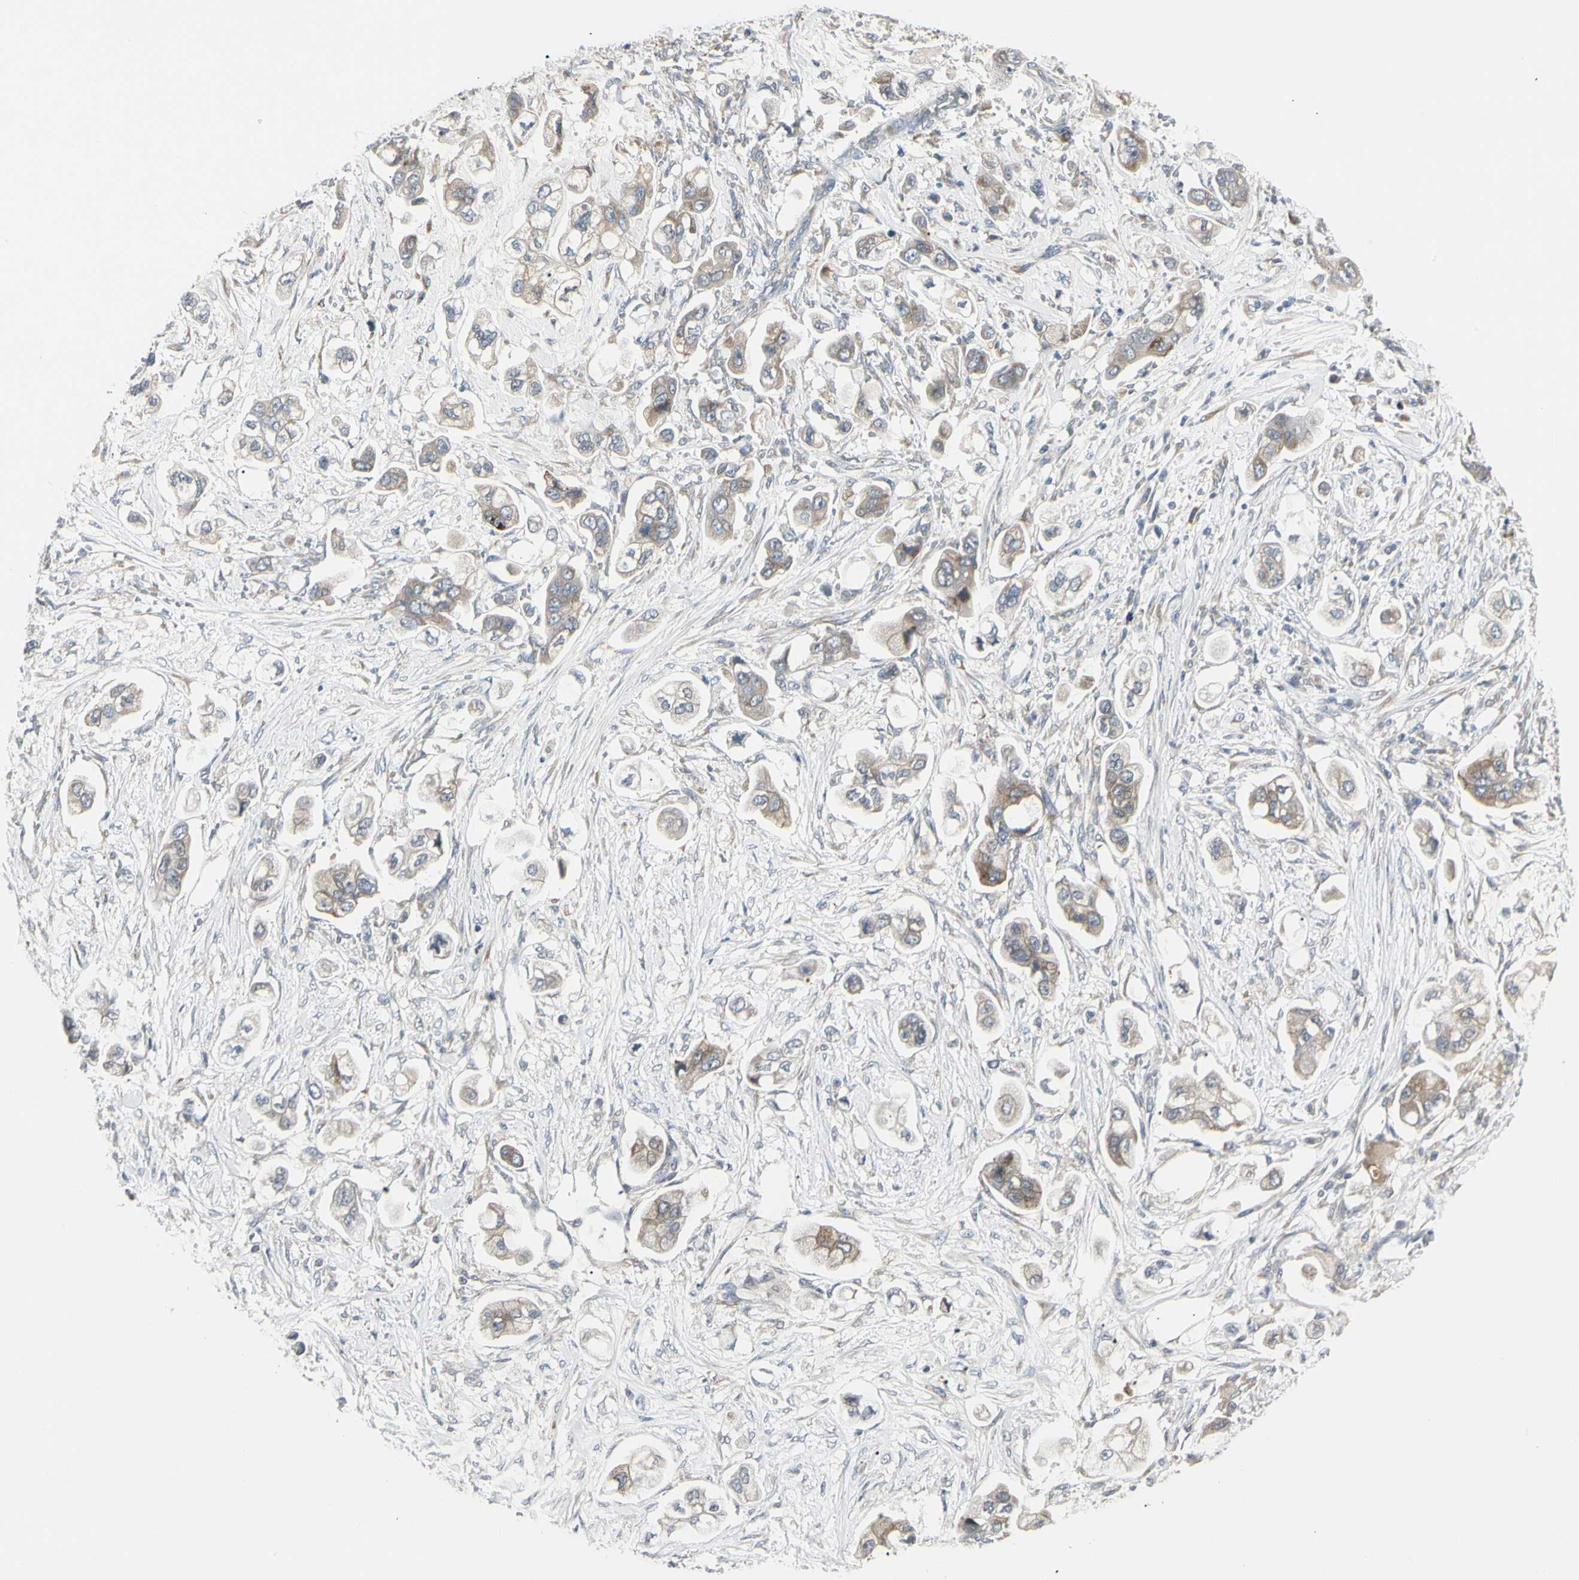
{"staining": {"intensity": "weak", "quantity": ">75%", "location": "cytoplasmic/membranous"}, "tissue": "stomach cancer", "cell_type": "Tumor cells", "image_type": "cancer", "snomed": [{"axis": "morphology", "description": "Adenocarcinoma, NOS"}, {"axis": "topography", "description": "Stomach"}], "caption": "Immunohistochemistry (IHC) (DAB (3,3'-diaminobenzidine)) staining of human stomach adenocarcinoma demonstrates weak cytoplasmic/membranous protein expression in about >75% of tumor cells.", "gene": "GRN", "patient": {"sex": "male", "age": 62}}